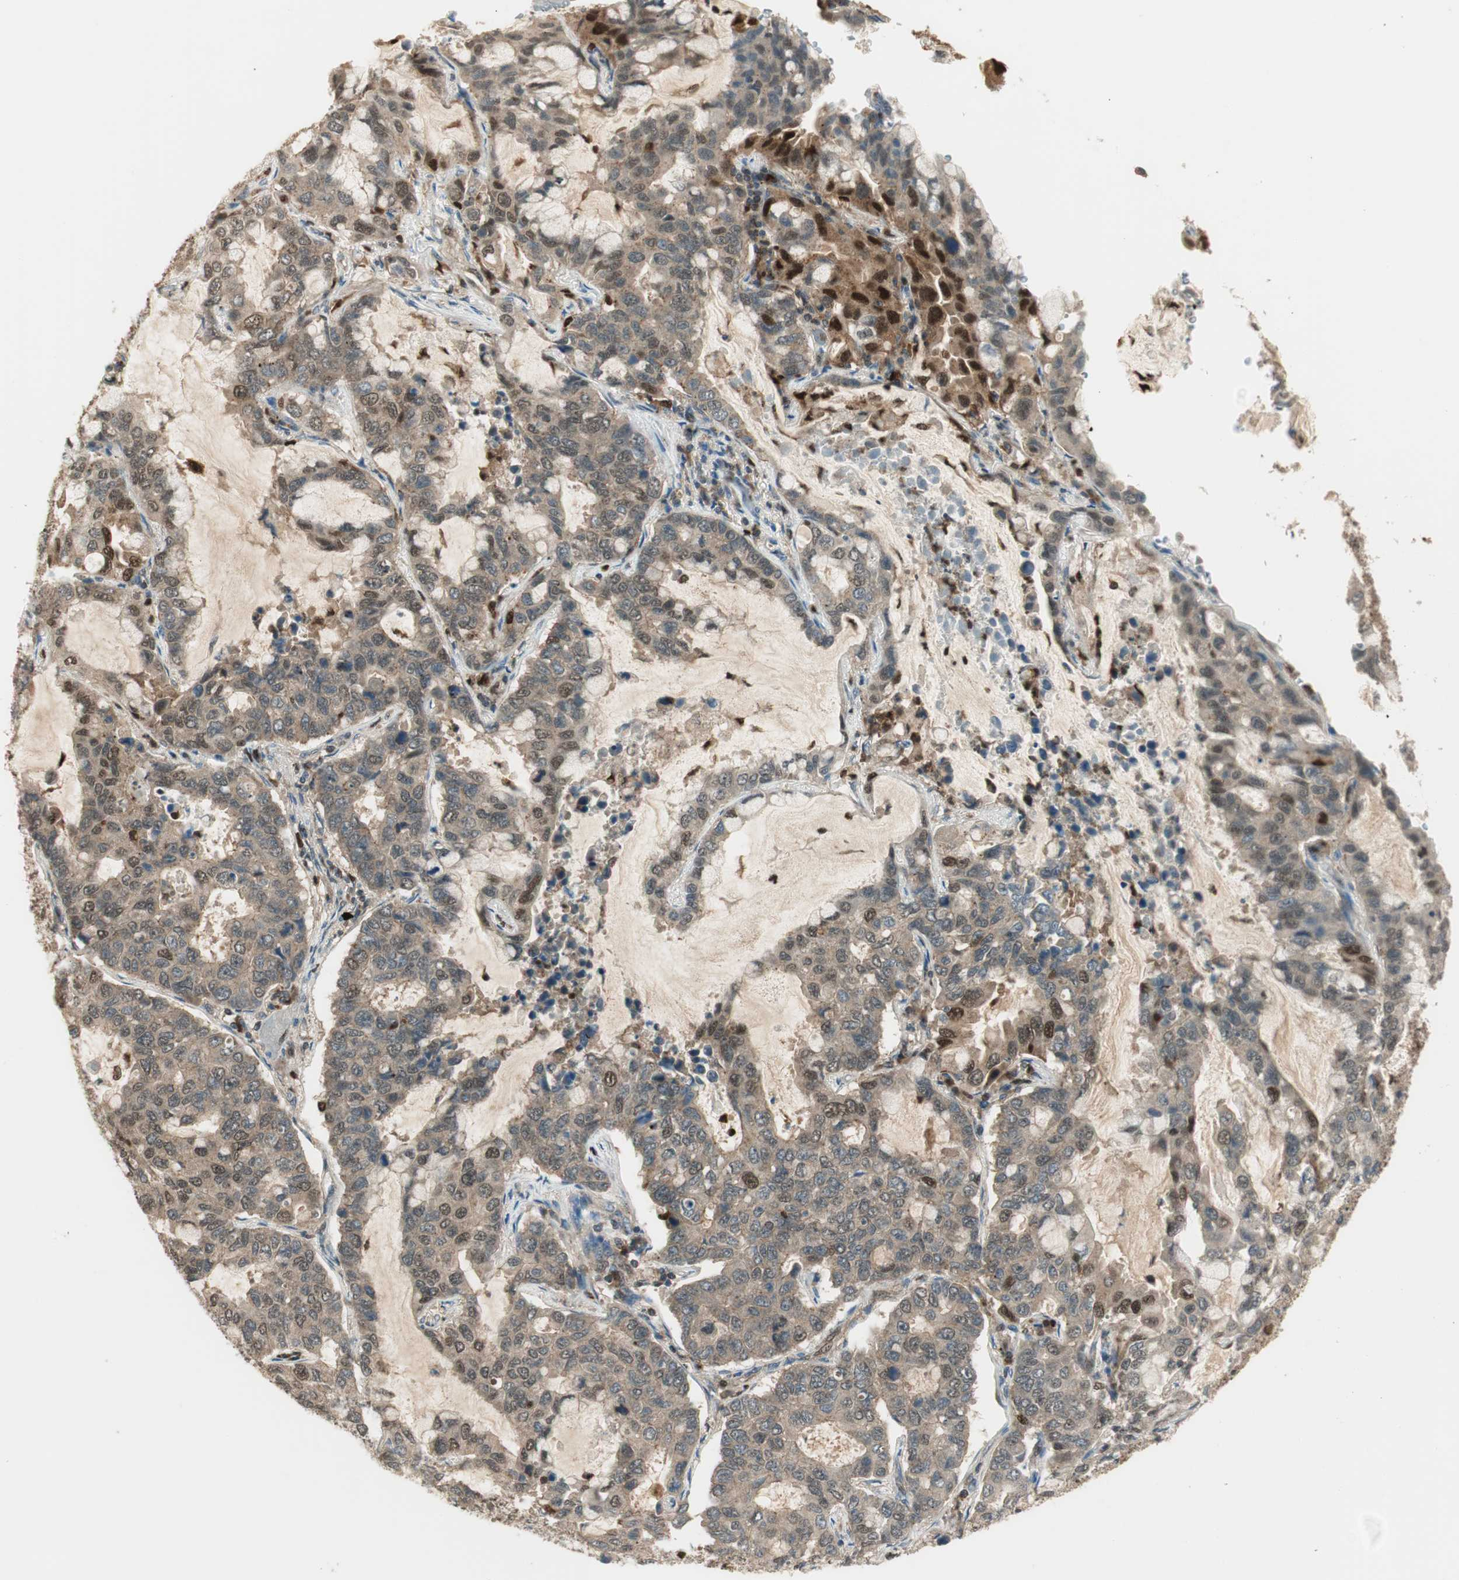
{"staining": {"intensity": "moderate", "quantity": "<25%", "location": "nuclear"}, "tissue": "lung cancer", "cell_type": "Tumor cells", "image_type": "cancer", "snomed": [{"axis": "morphology", "description": "Adenocarcinoma, NOS"}, {"axis": "topography", "description": "Lung"}], "caption": "A low amount of moderate nuclear staining is identified in approximately <25% of tumor cells in lung cancer tissue. (DAB IHC, brown staining for protein, blue staining for nuclei).", "gene": "LTA4H", "patient": {"sex": "male", "age": 64}}